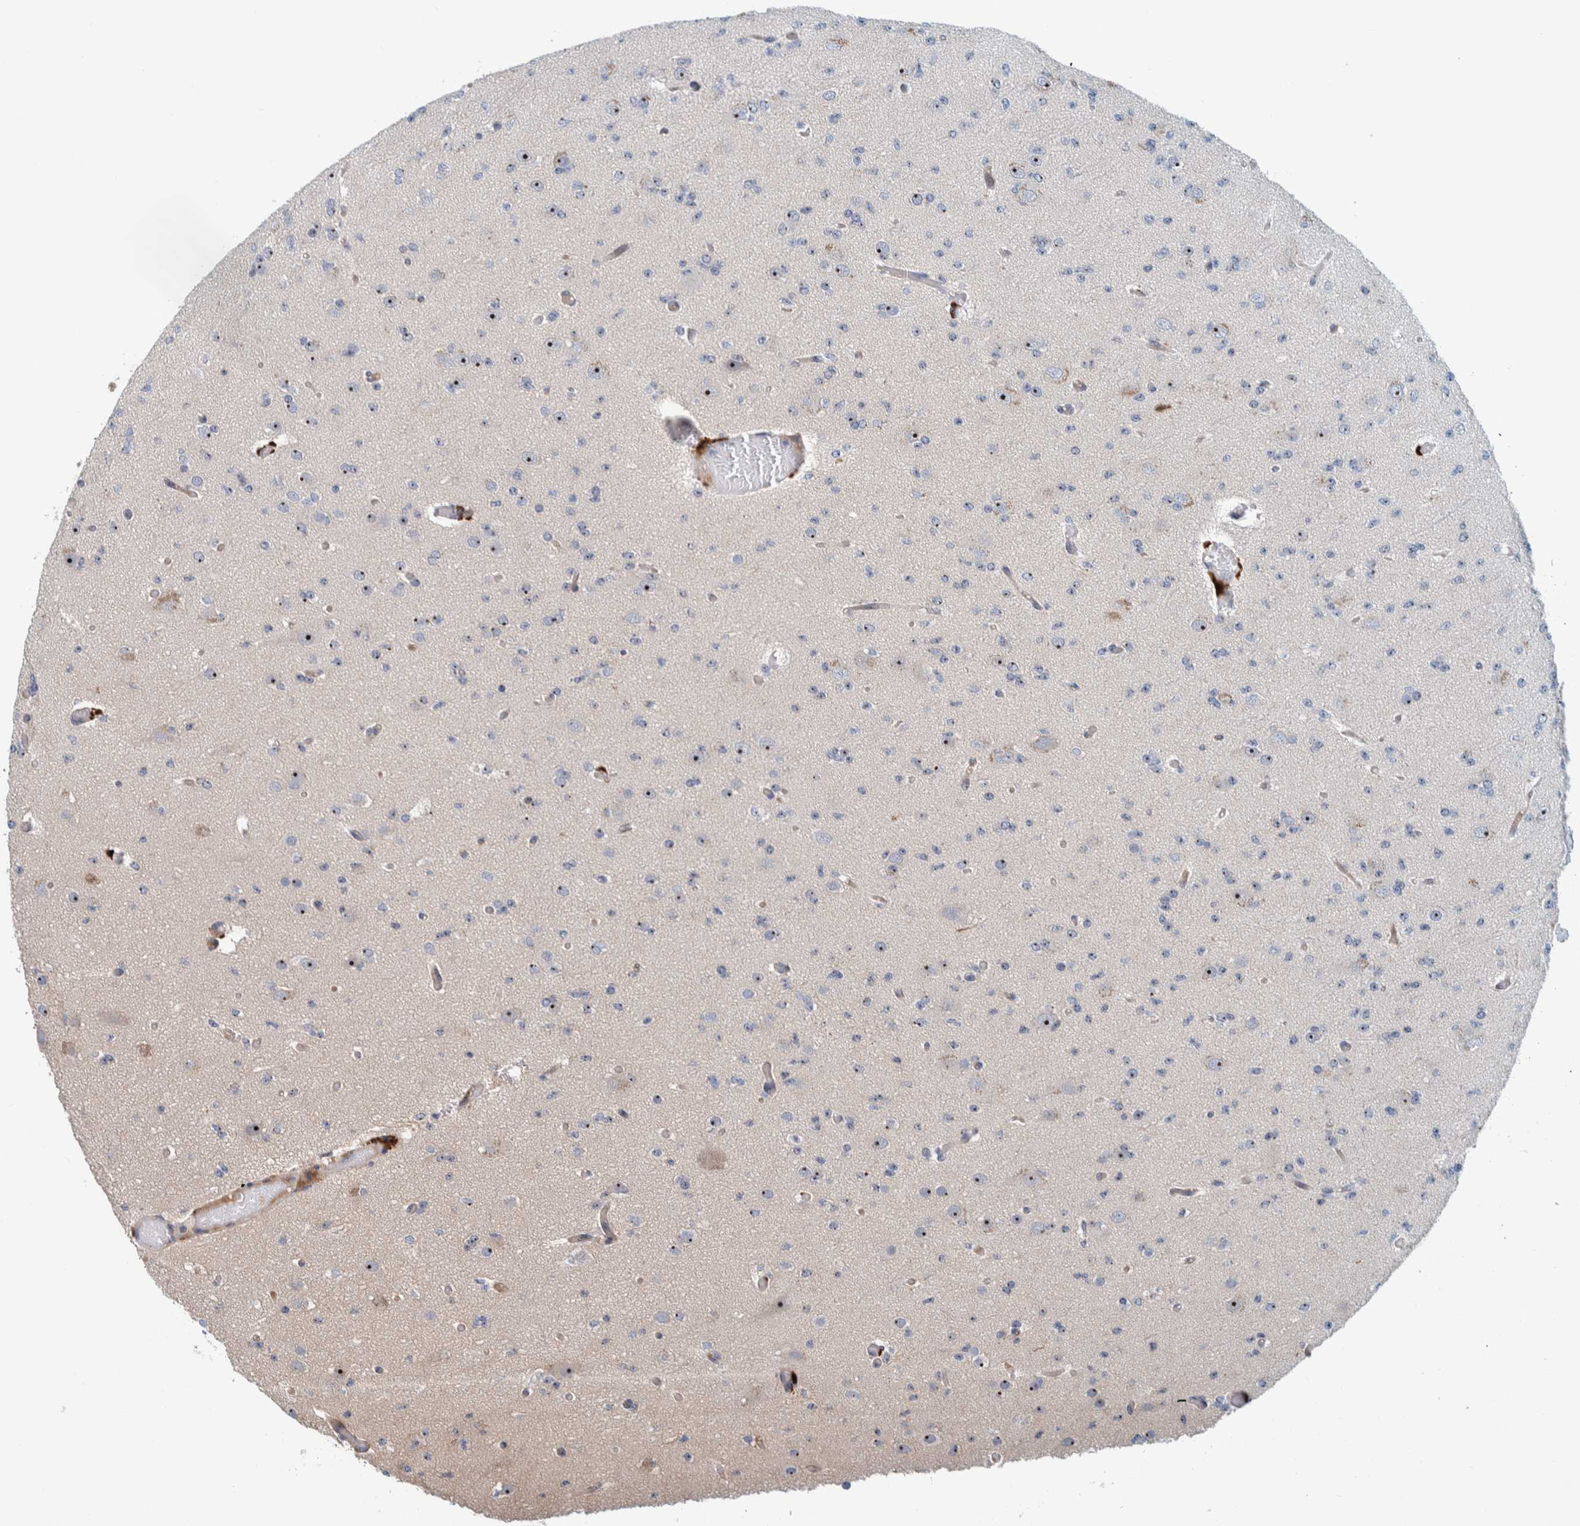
{"staining": {"intensity": "moderate", "quantity": "<25%", "location": "nuclear"}, "tissue": "glioma", "cell_type": "Tumor cells", "image_type": "cancer", "snomed": [{"axis": "morphology", "description": "Glioma, malignant, Low grade"}, {"axis": "topography", "description": "Brain"}], "caption": "Glioma stained with a protein marker reveals moderate staining in tumor cells.", "gene": "NOL11", "patient": {"sex": "female", "age": 22}}